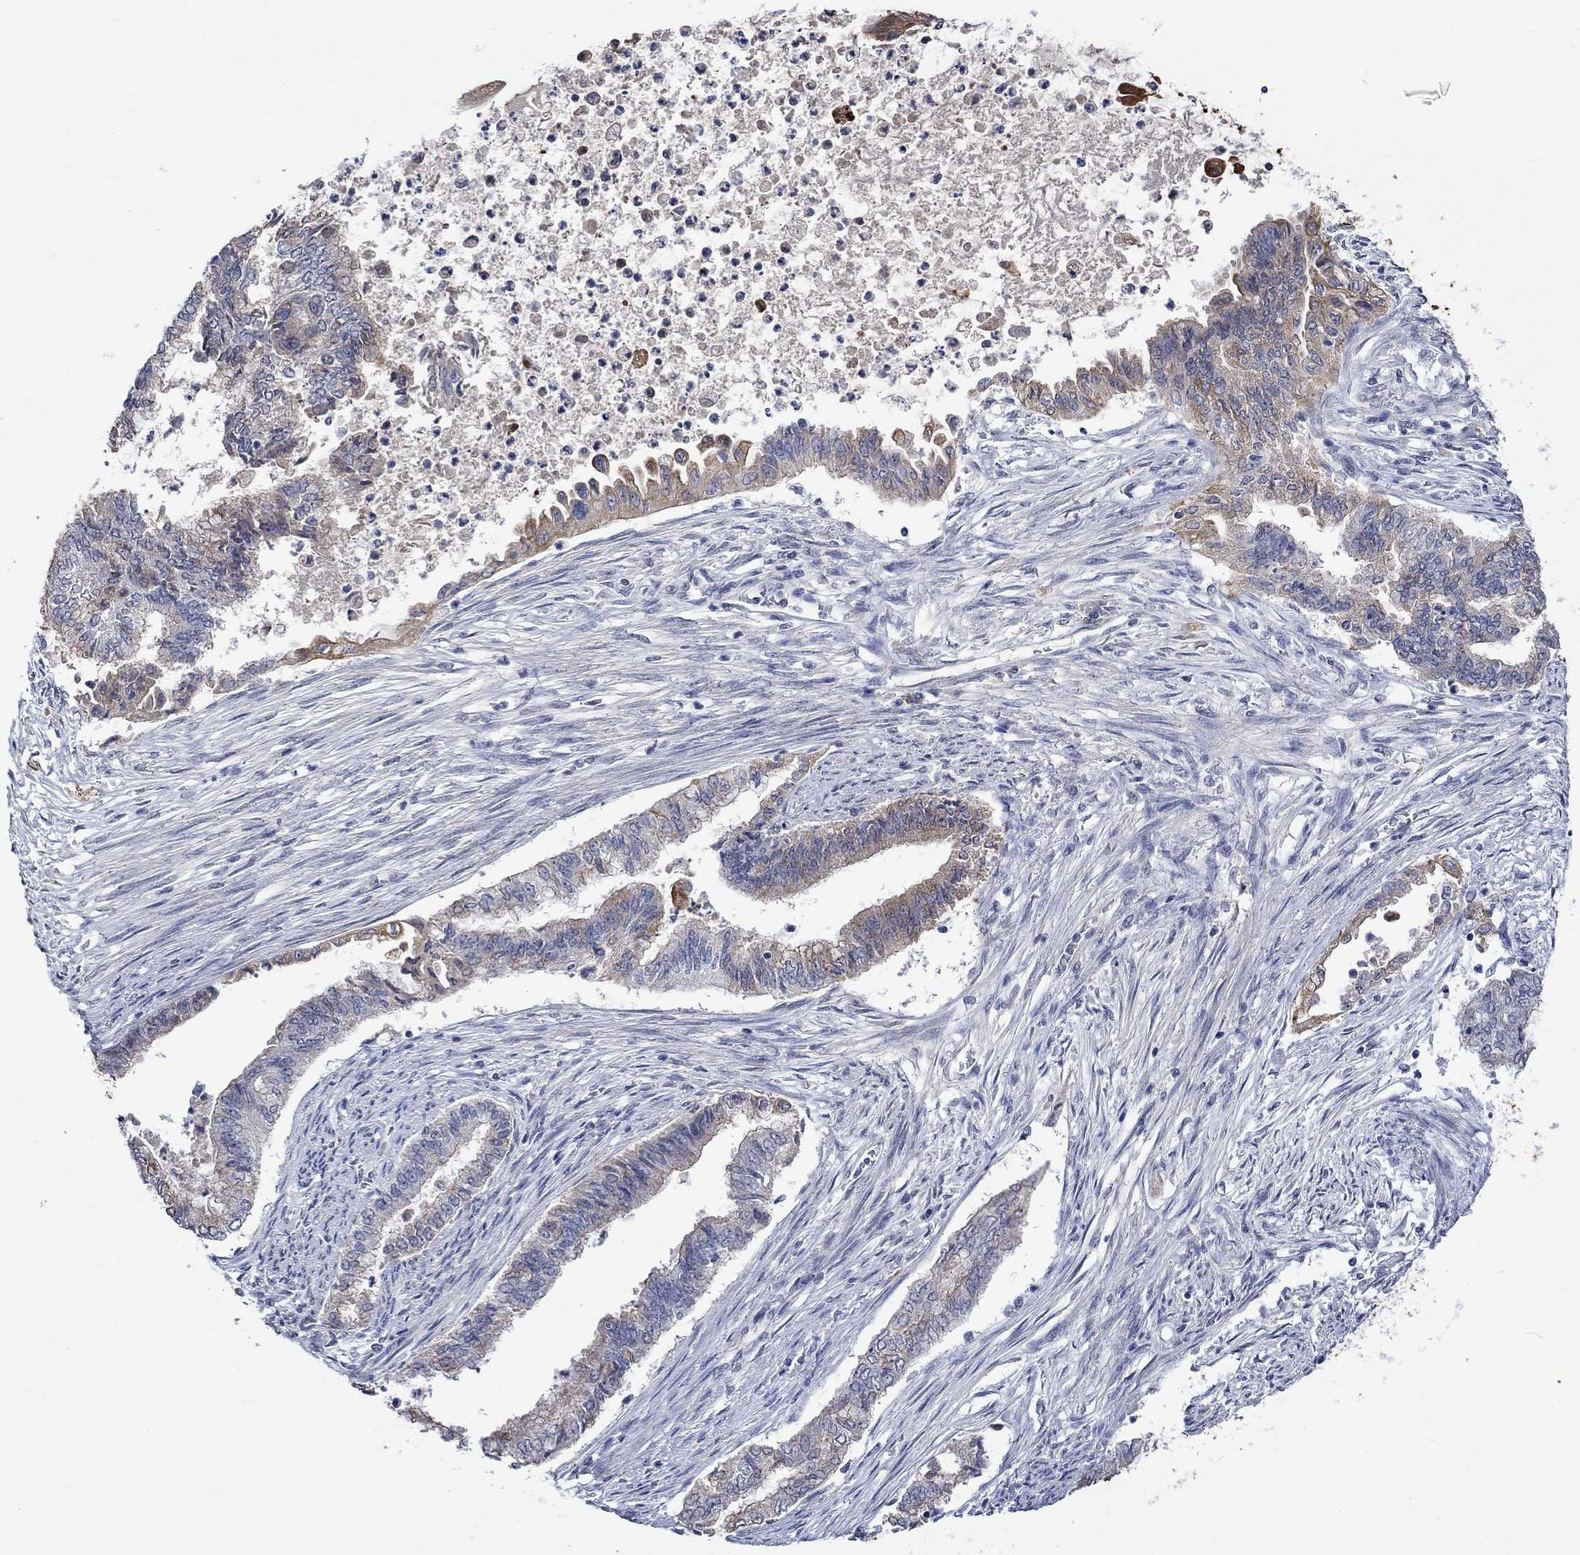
{"staining": {"intensity": "moderate", "quantity": "<25%", "location": "cytoplasmic/membranous"}, "tissue": "endometrial cancer", "cell_type": "Tumor cells", "image_type": "cancer", "snomed": [{"axis": "morphology", "description": "Adenocarcinoma, NOS"}, {"axis": "topography", "description": "Endometrium"}], "caption": "Endometrial adenocarcinoma stained with immunohistochemistry reveals moderate cytoplasmic/membranous positivity in approximately <25% of tumor cells. The staining is performed using DAB brown chromogen to label protein expression. The nuclei are counter-stained blue using hematoxylin.", "gene": "DDX3Y", "patient": {"sex": "female", "age": 65}}